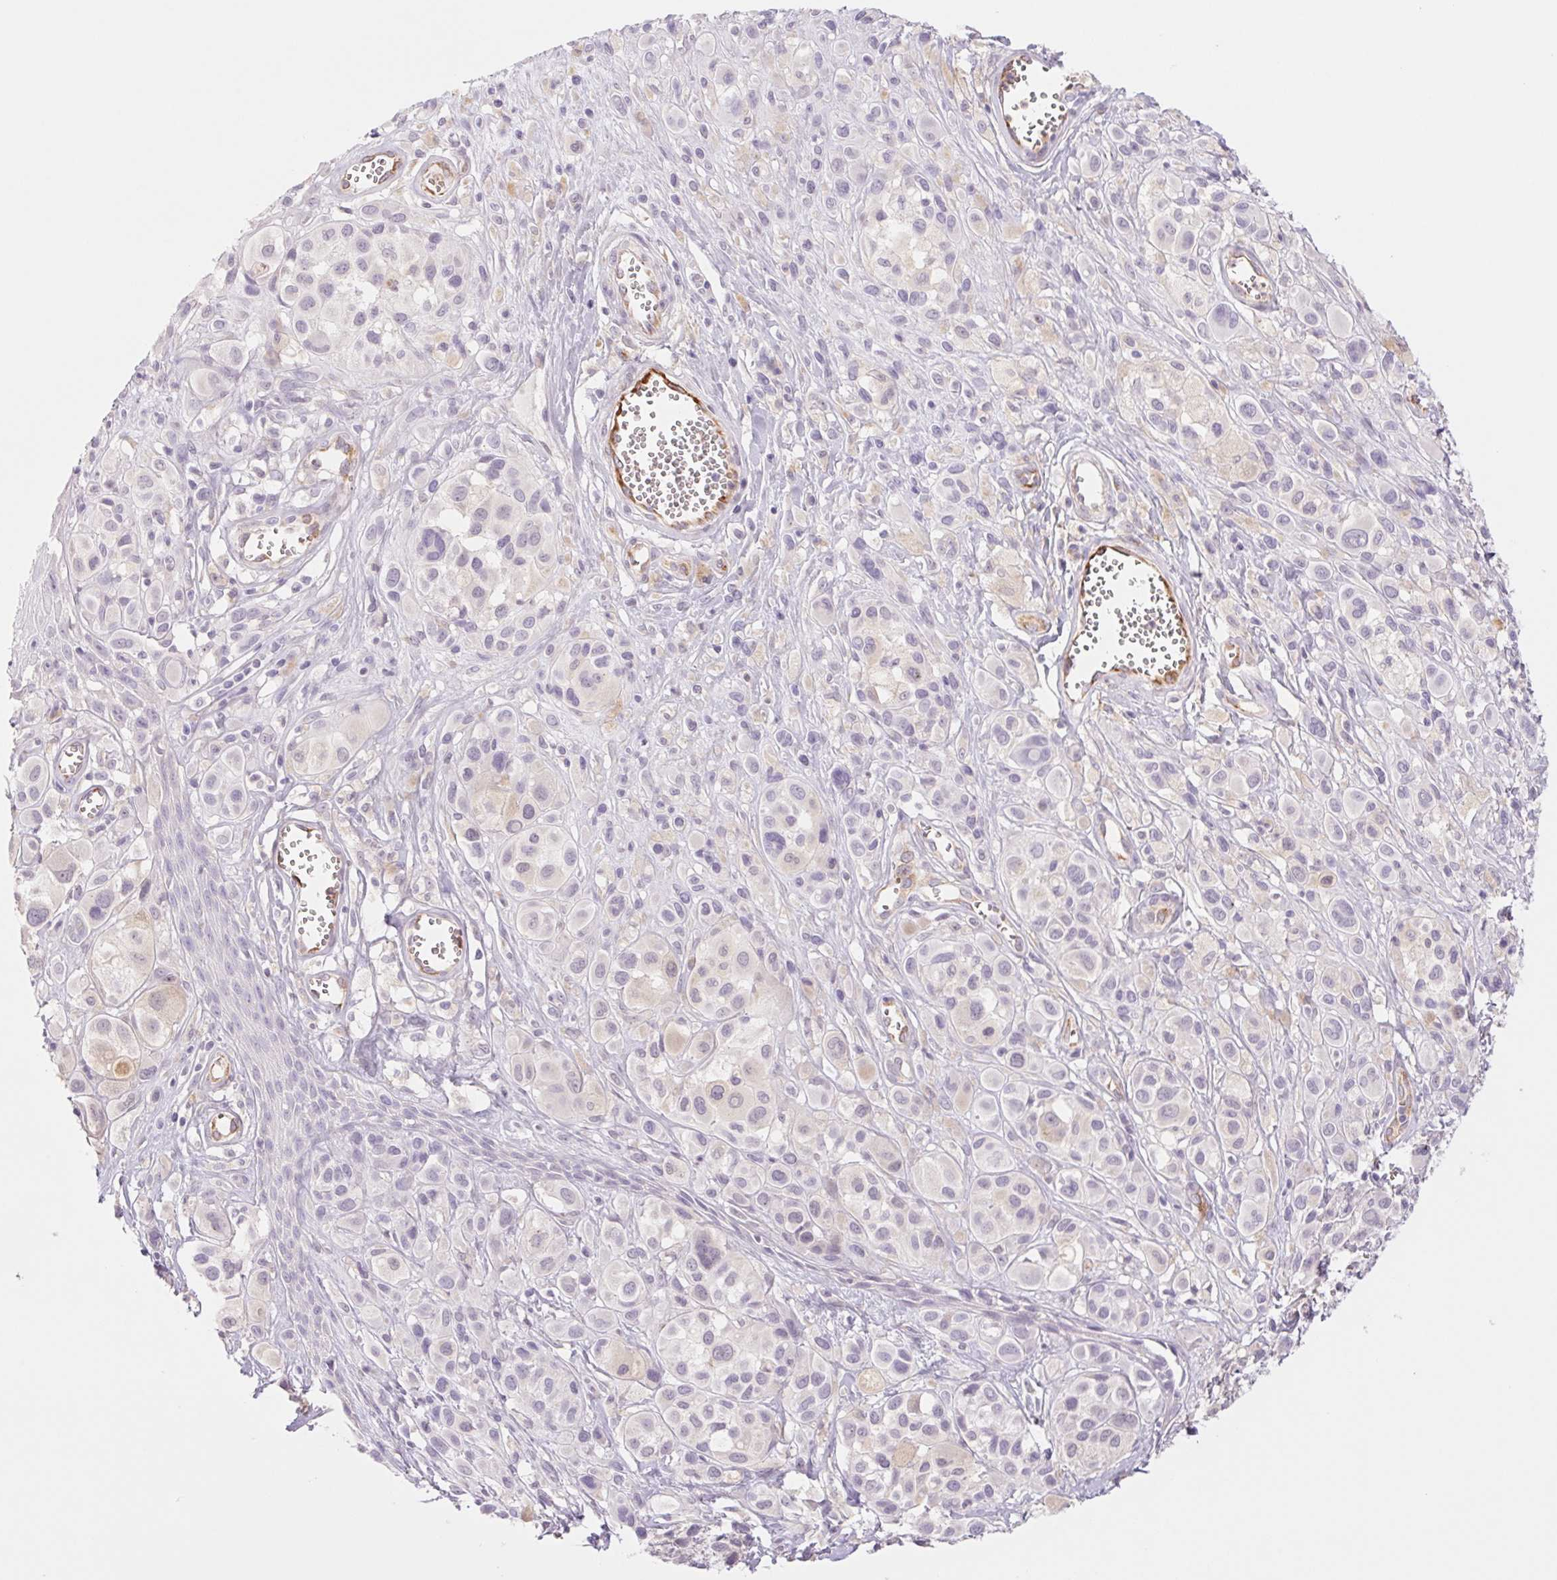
{"staining": {"intensity": "negative", "quantity": "none", "location": "none"}, "tissue": "melanoma", "cell_type": "Tumor cells", "image_type": "cancer", "snomed": [{"axis": "morphology", "description": "Malignant melanoma, NOS"}, {"axis": "topography", "description": "Skin"}], "caption": "Melanoma stained for a protein using immunohistochemistry exhibits no staining tumor cells.", "gene": "IGFL3", "patient": {"sex": "male", "age": 77}}